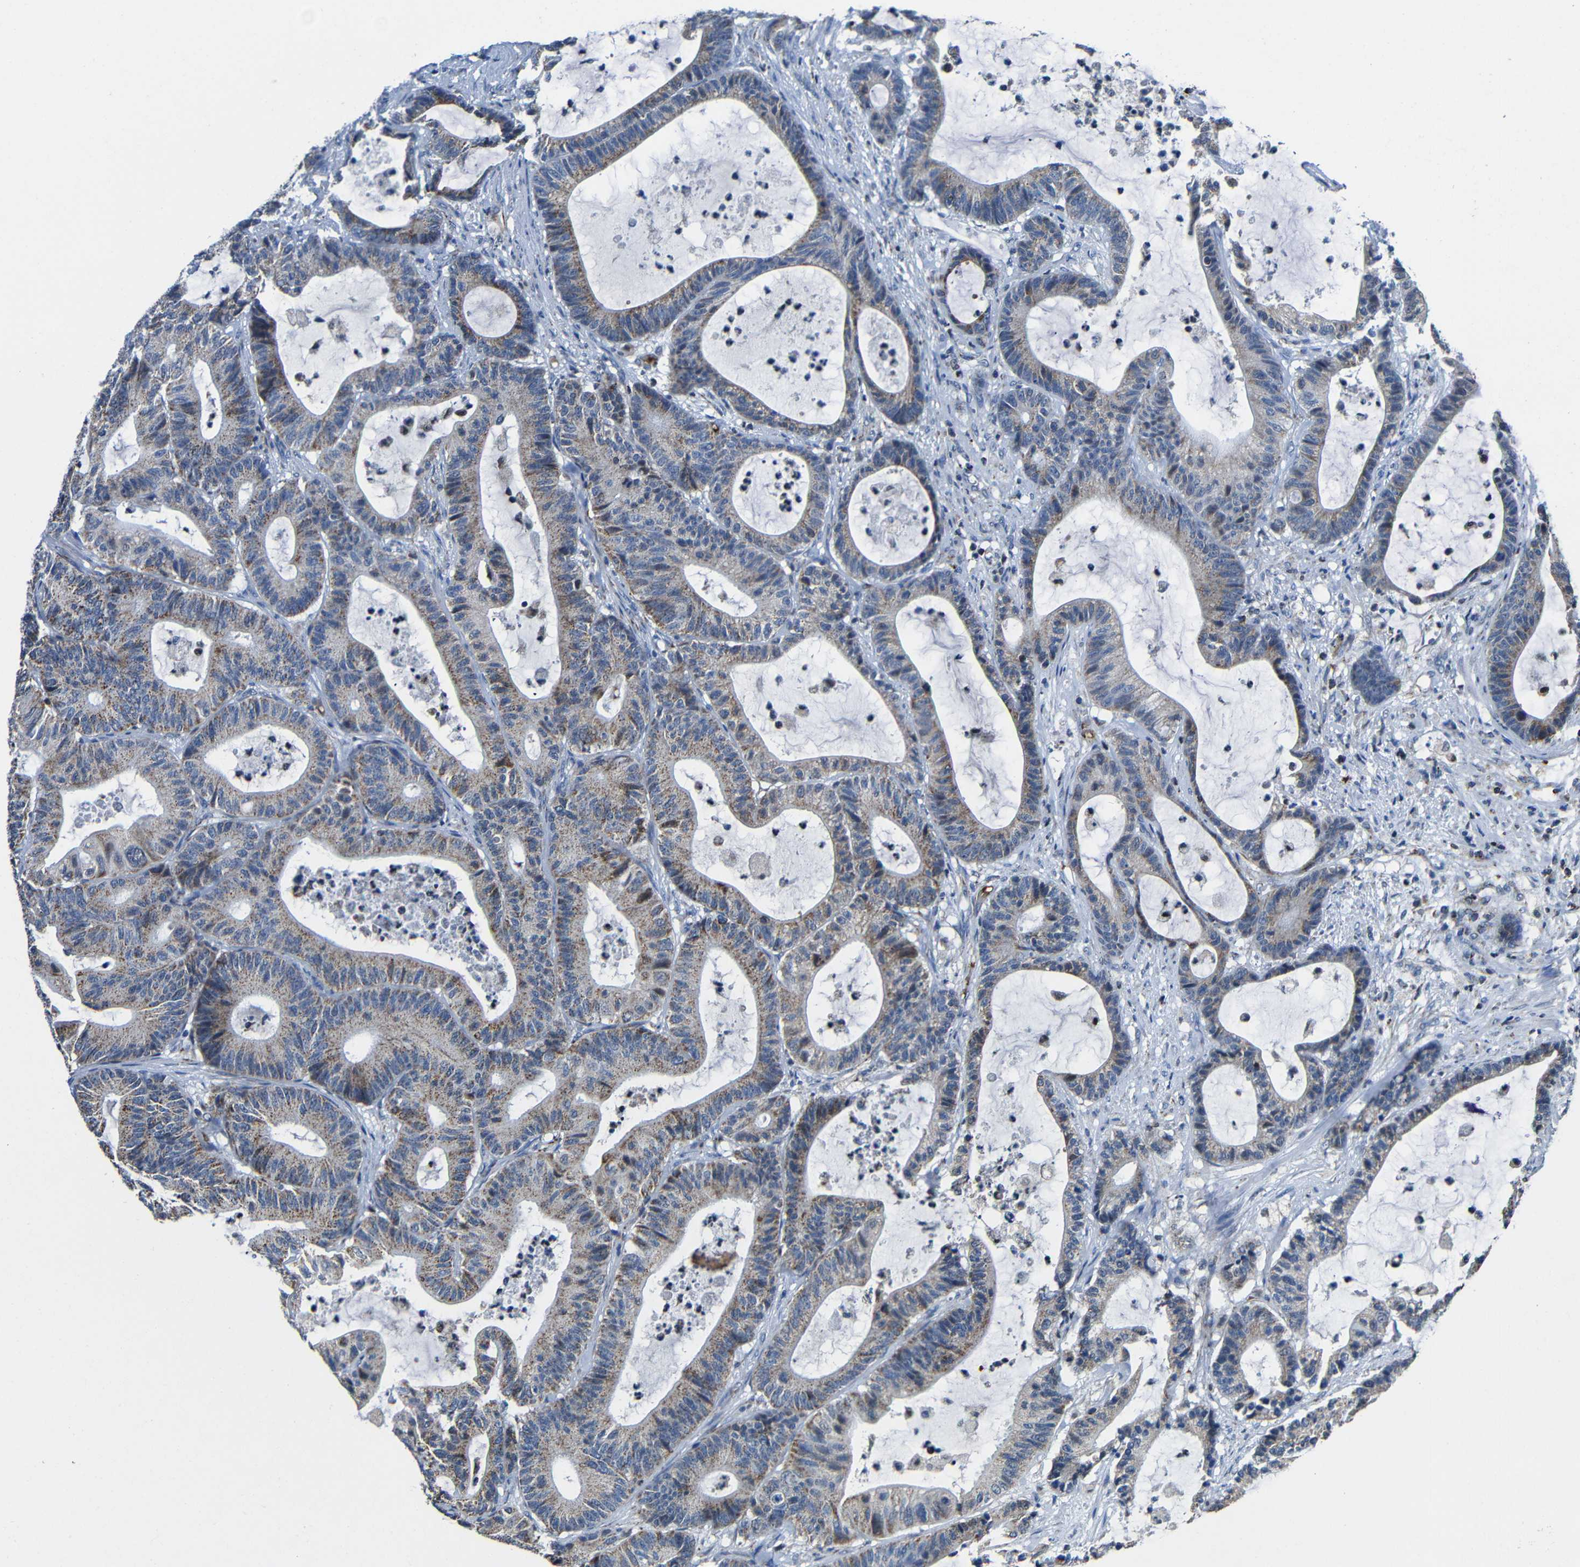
{"staining": {"intensity": "moderate", "quantity": "25%-75%", "location": "cytoplasmic/membranous"}, "tissue": "colorectal cancer", "cell_type": "Tumor cells", "image_type": "cancer", "snomed": [{"axis": "morphology", "description": "Adenocarcinoma, NOS"}, {"axis": "topography", "description": "Colon"}], "caption": "An image showing moderate cytoplasmic/membranous staining in approximately 25%-75% of tumor cells in colorectal adenocarcinoma, as visualized by brown immunohistochemical staining.", "gene": "CA5B", "patient": {"sex": "female", "age": 84}}